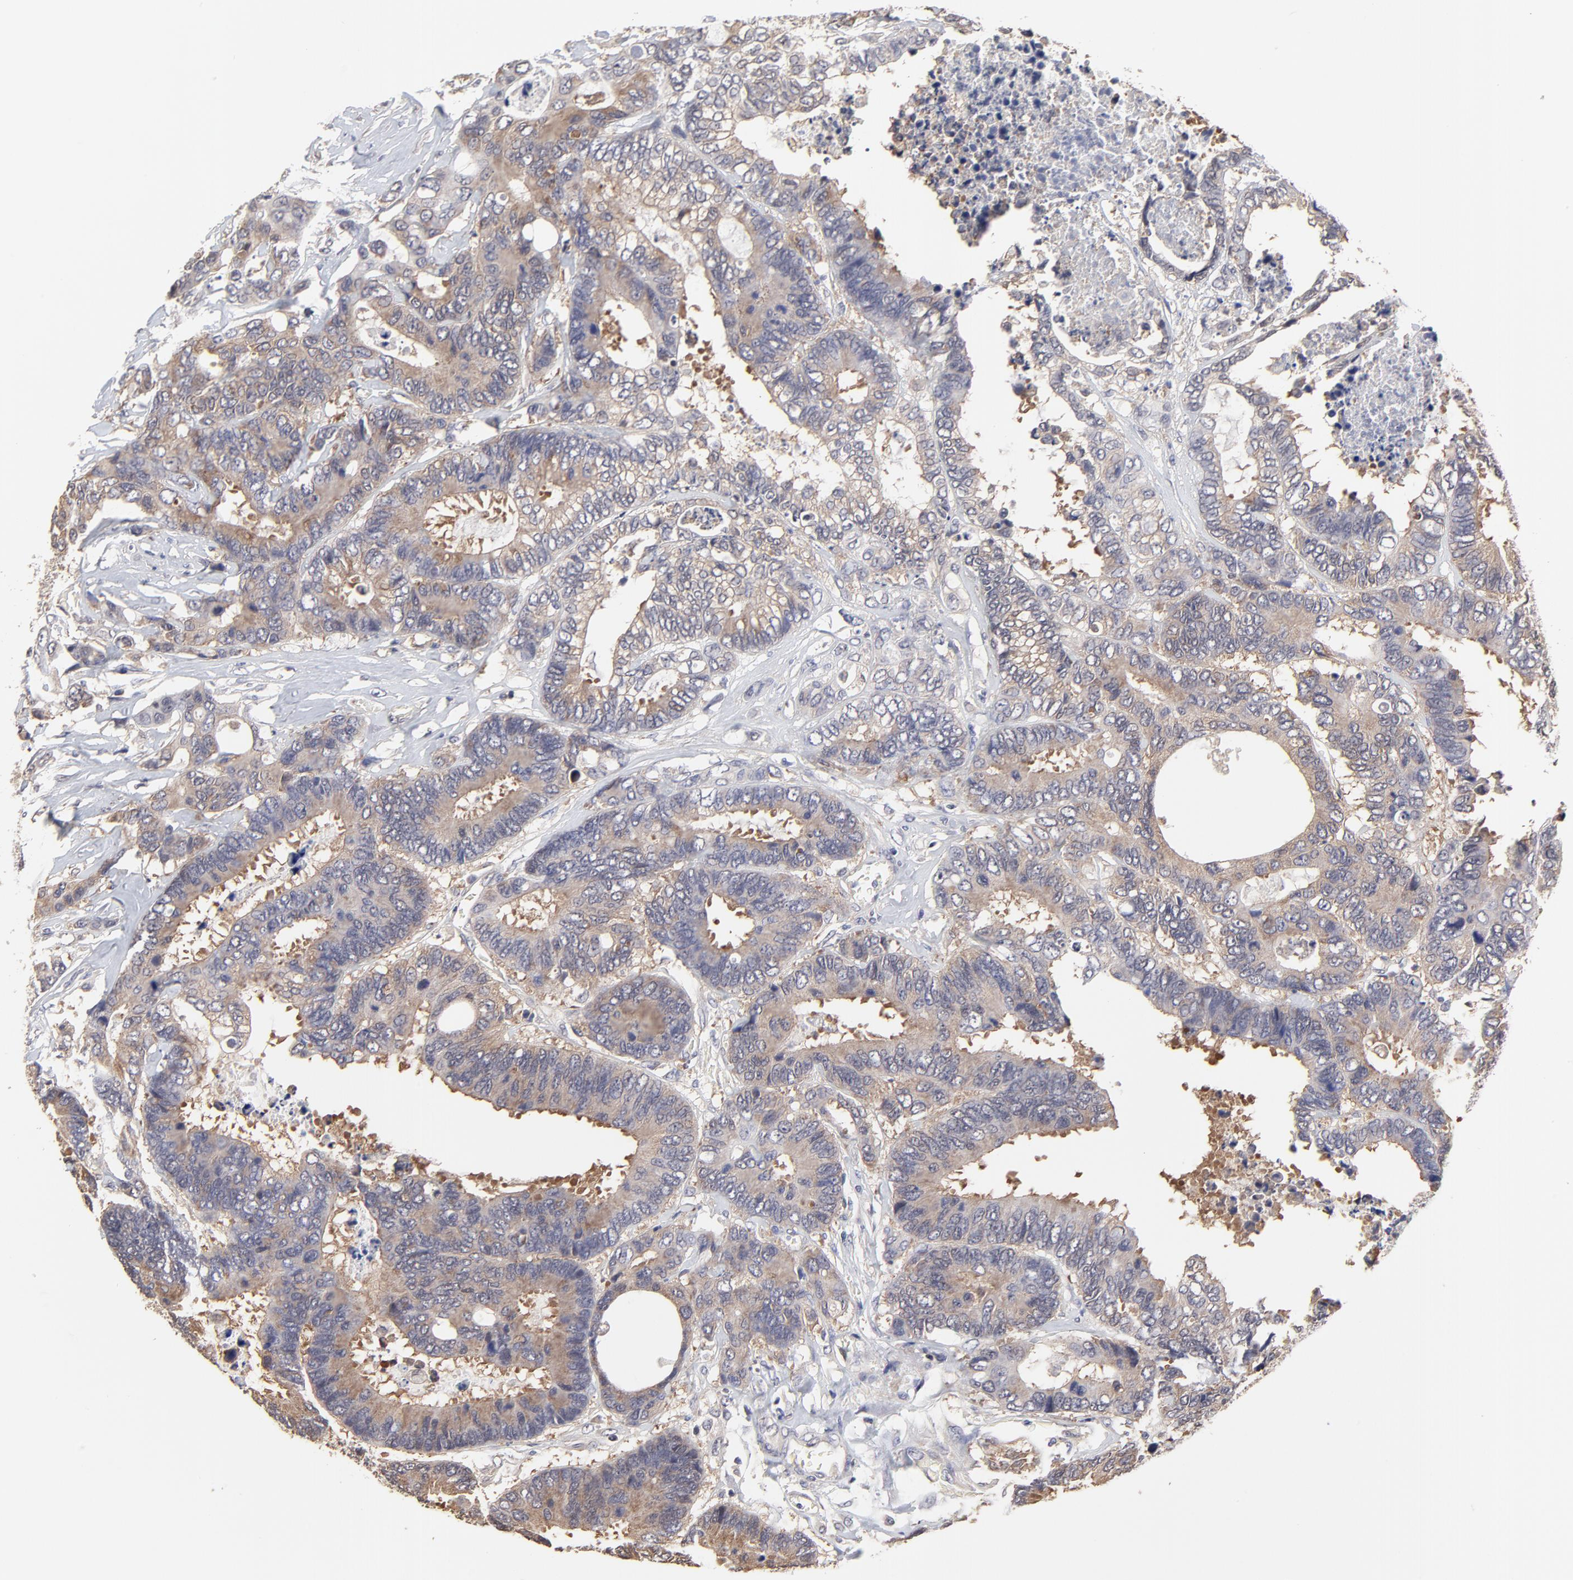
{"staining": {"intensity": "moderate", "quantity": "25%-75%", "location": "cytoplasmic/membranous"}, "tissue": "colorectal cancer", "cell_type": "Tumor cells", "image_type": "cancer", "snomed": [{"axis": "morphology", "description": "Adenocarcinoma, NOS"}, {"axis": "topography", "description": "Rectum"}], "caption": "Colorectal cancer (adenocarcinoma) stained with a protein marker shows moderate staining in tumor cells.", "gene": "CCT2", "patient": {"sex": "male", "age": 55}}